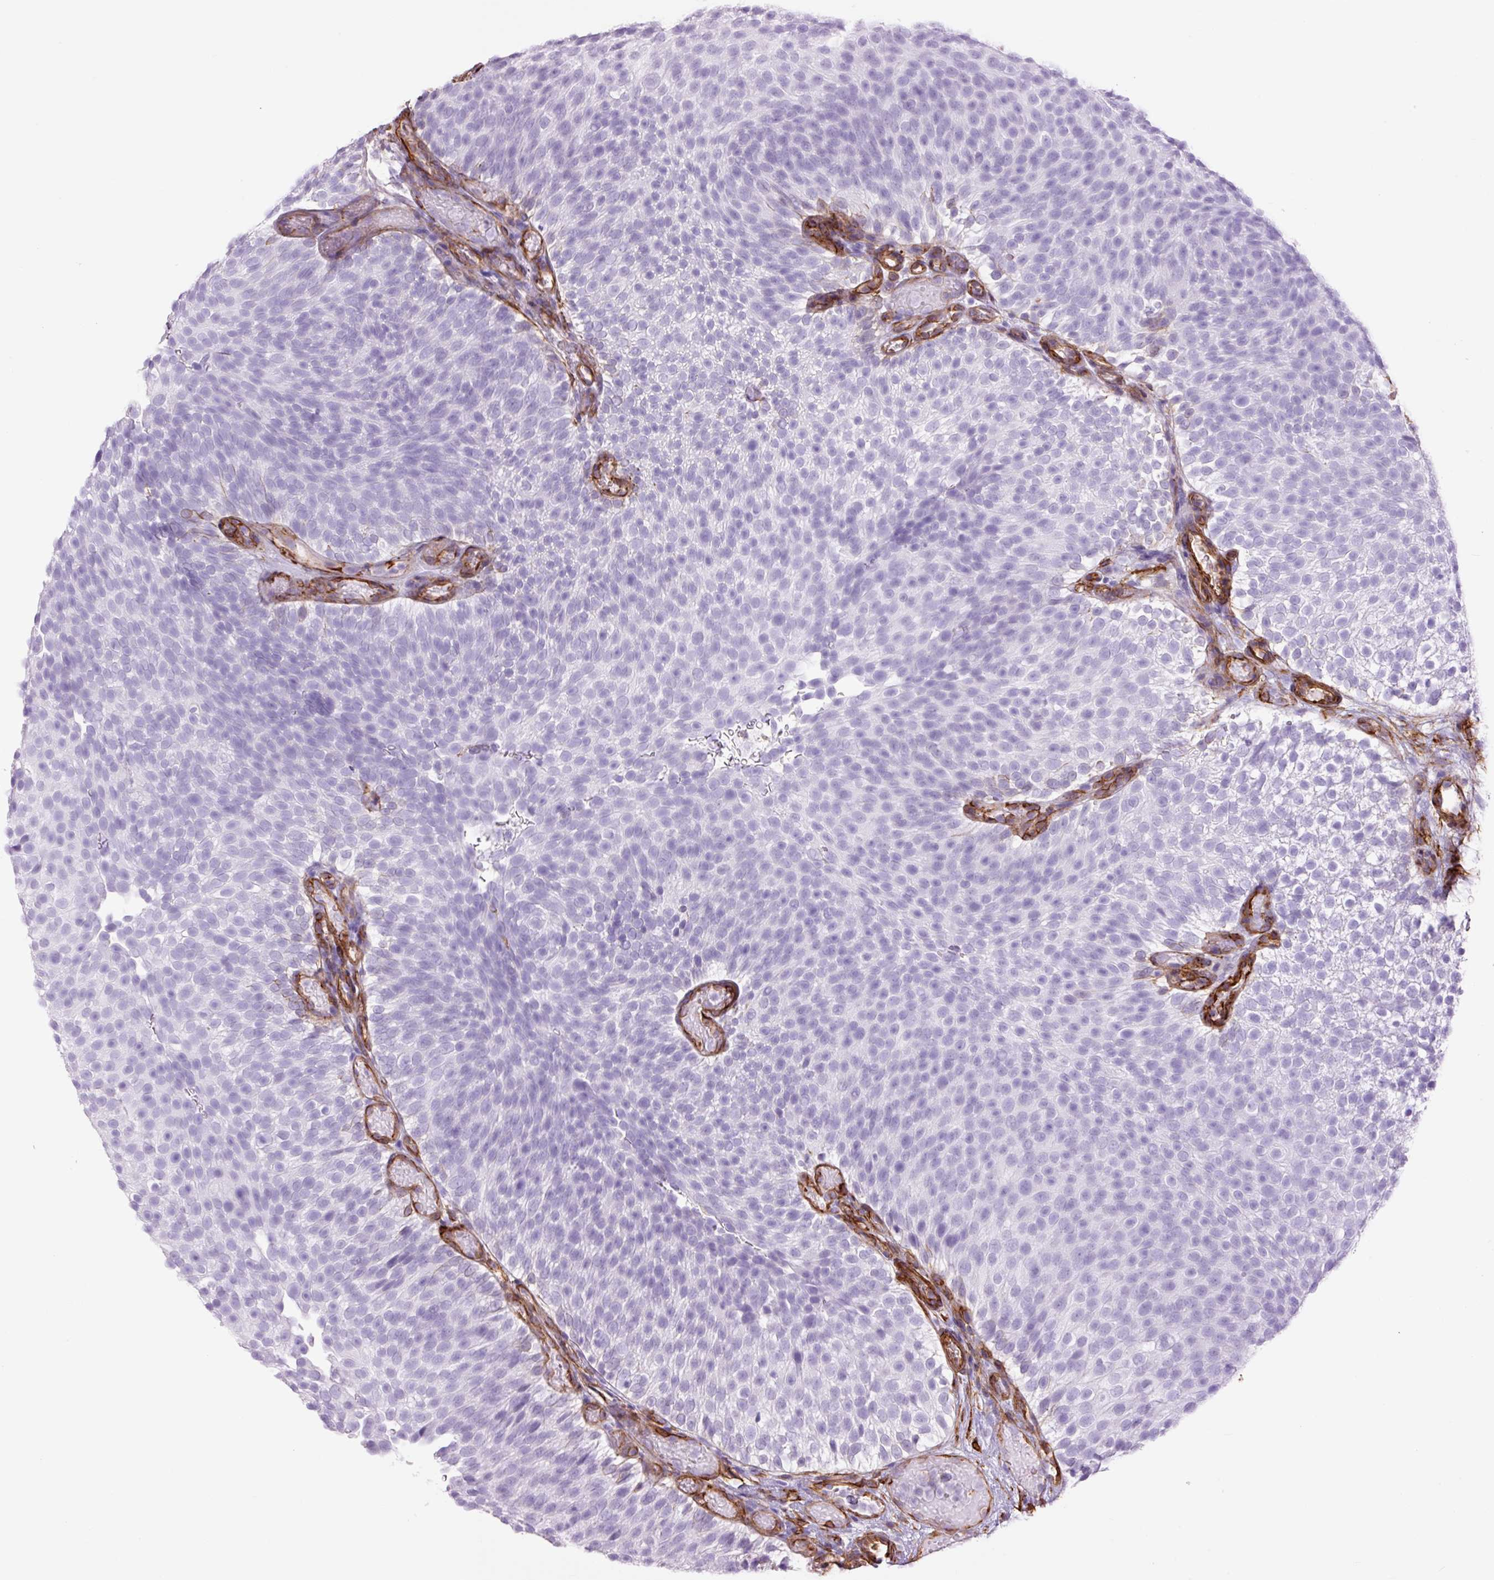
{"staining": {"intensity": "negative", "quantity": "none", "location": "none"}, "tissue": "urothelial cancer", "cell_type": "Tumor cells", "image_type": "cancer", "snomed": [{"axis": "morphology", "description": "Urothelial carcinoma, Low grade"}, {"axis": "topography", "description": "Urinary bladder"}], "caption": "This is a image of immunohistochemistry staining of urothelial carcinoma (low-grade), which shows no expression in tumor cells.", "gene": "CAV1", "patient": {"sex": "male", "age": 78}}